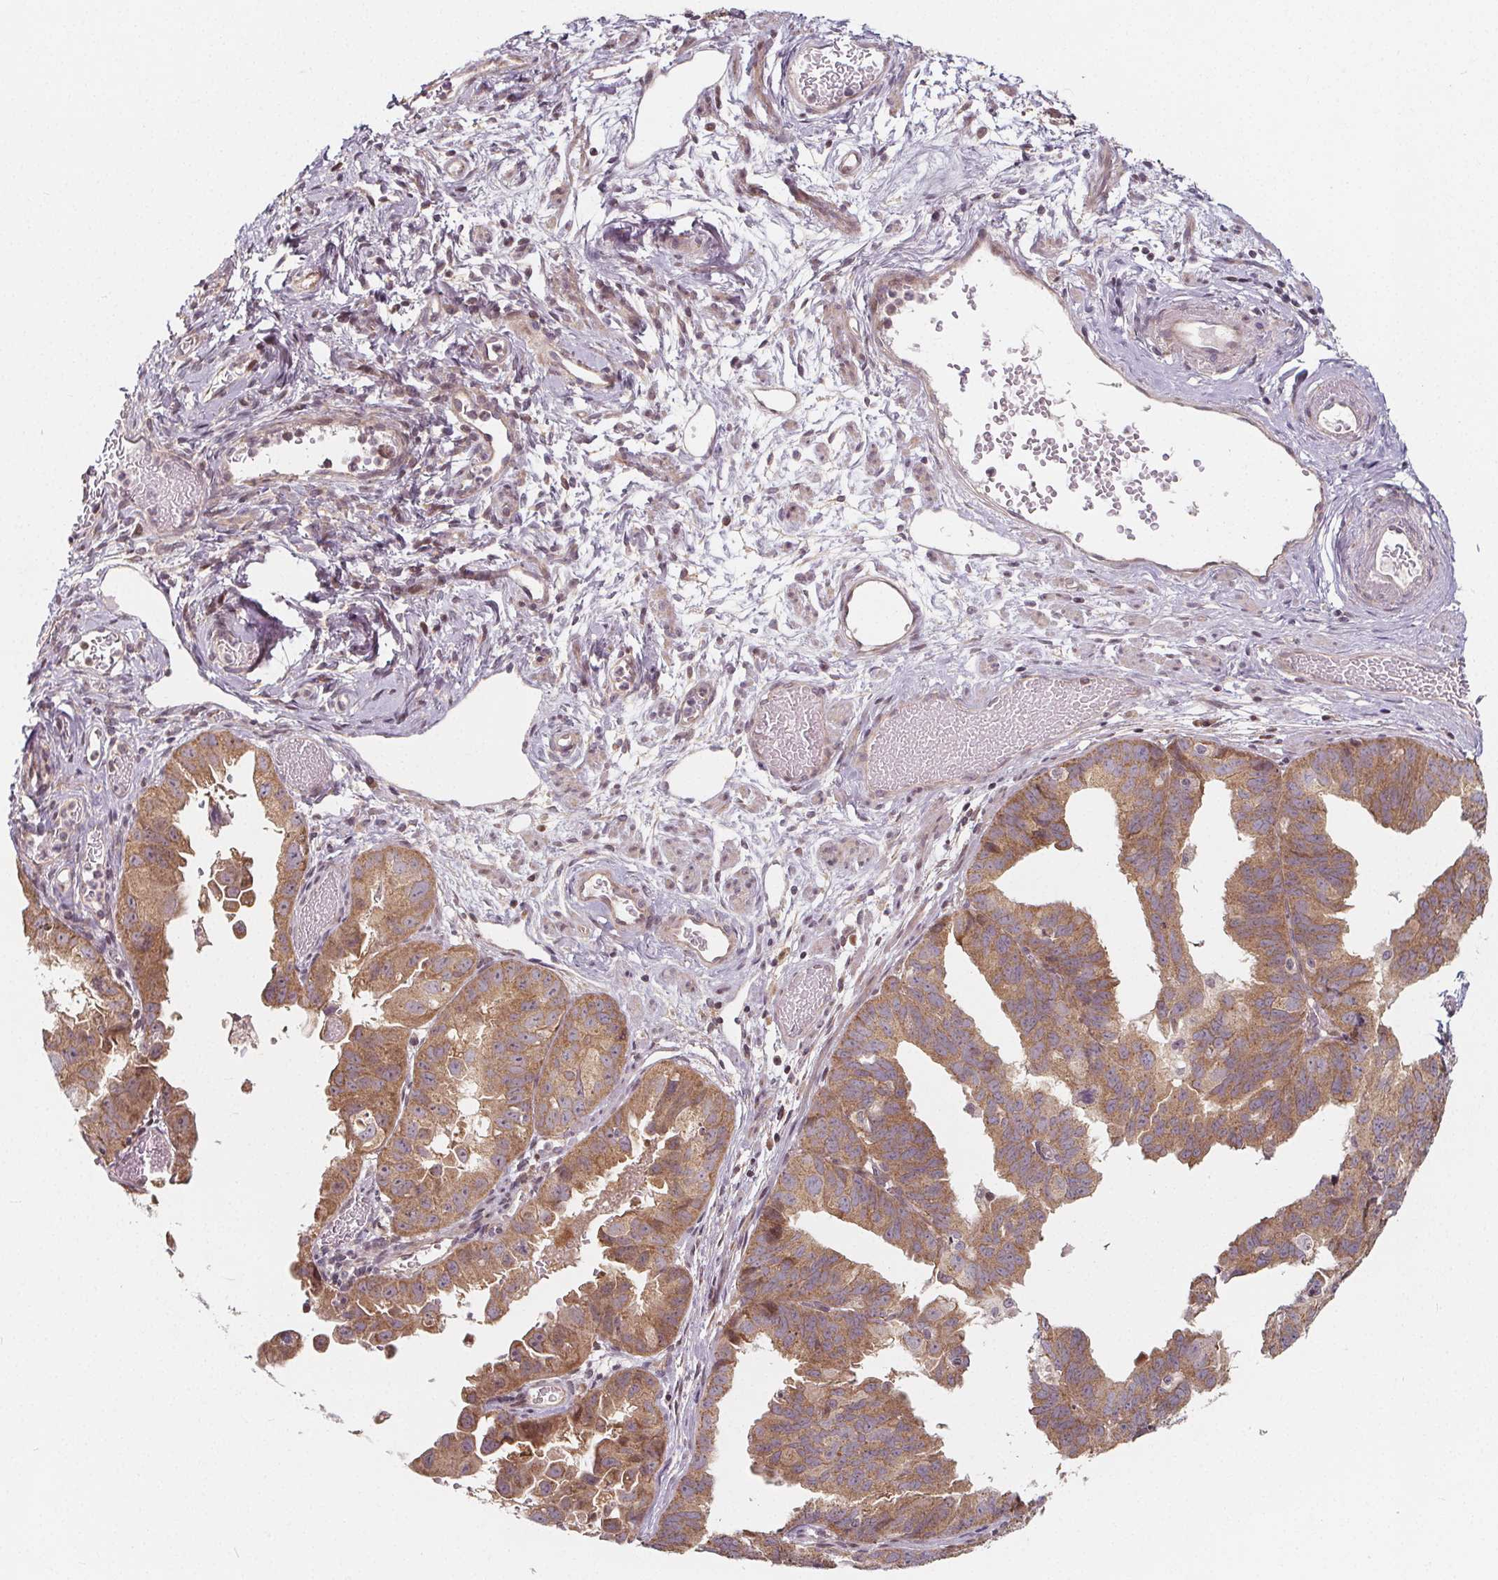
{"staining": {"intensity": "moderate", "quantity": "25%-75%", "location": "cytoplasmic/membranous"}, "tissue": "ovarian cancer", "cell_type": "Tumor cells", "image_type": "cancer", "snomed": [{"axis": "morphology", "description": "Carcinoma, endometroid"}, {"axis": "topography", "description": "Ovary"}], "caption": "Ovarian endometroid carcinoma stained with DAB (3,3'-diaminobenzidine) immunohistochemistry (IHC) reveals medium levels of moderate cytoplasmic/membranous positivity in approximately 25%-75% of tumor cells. Nuclei are stained in blue.", "gene": "AKT1S1", "patient": {"sex": "female", "age": 85}}